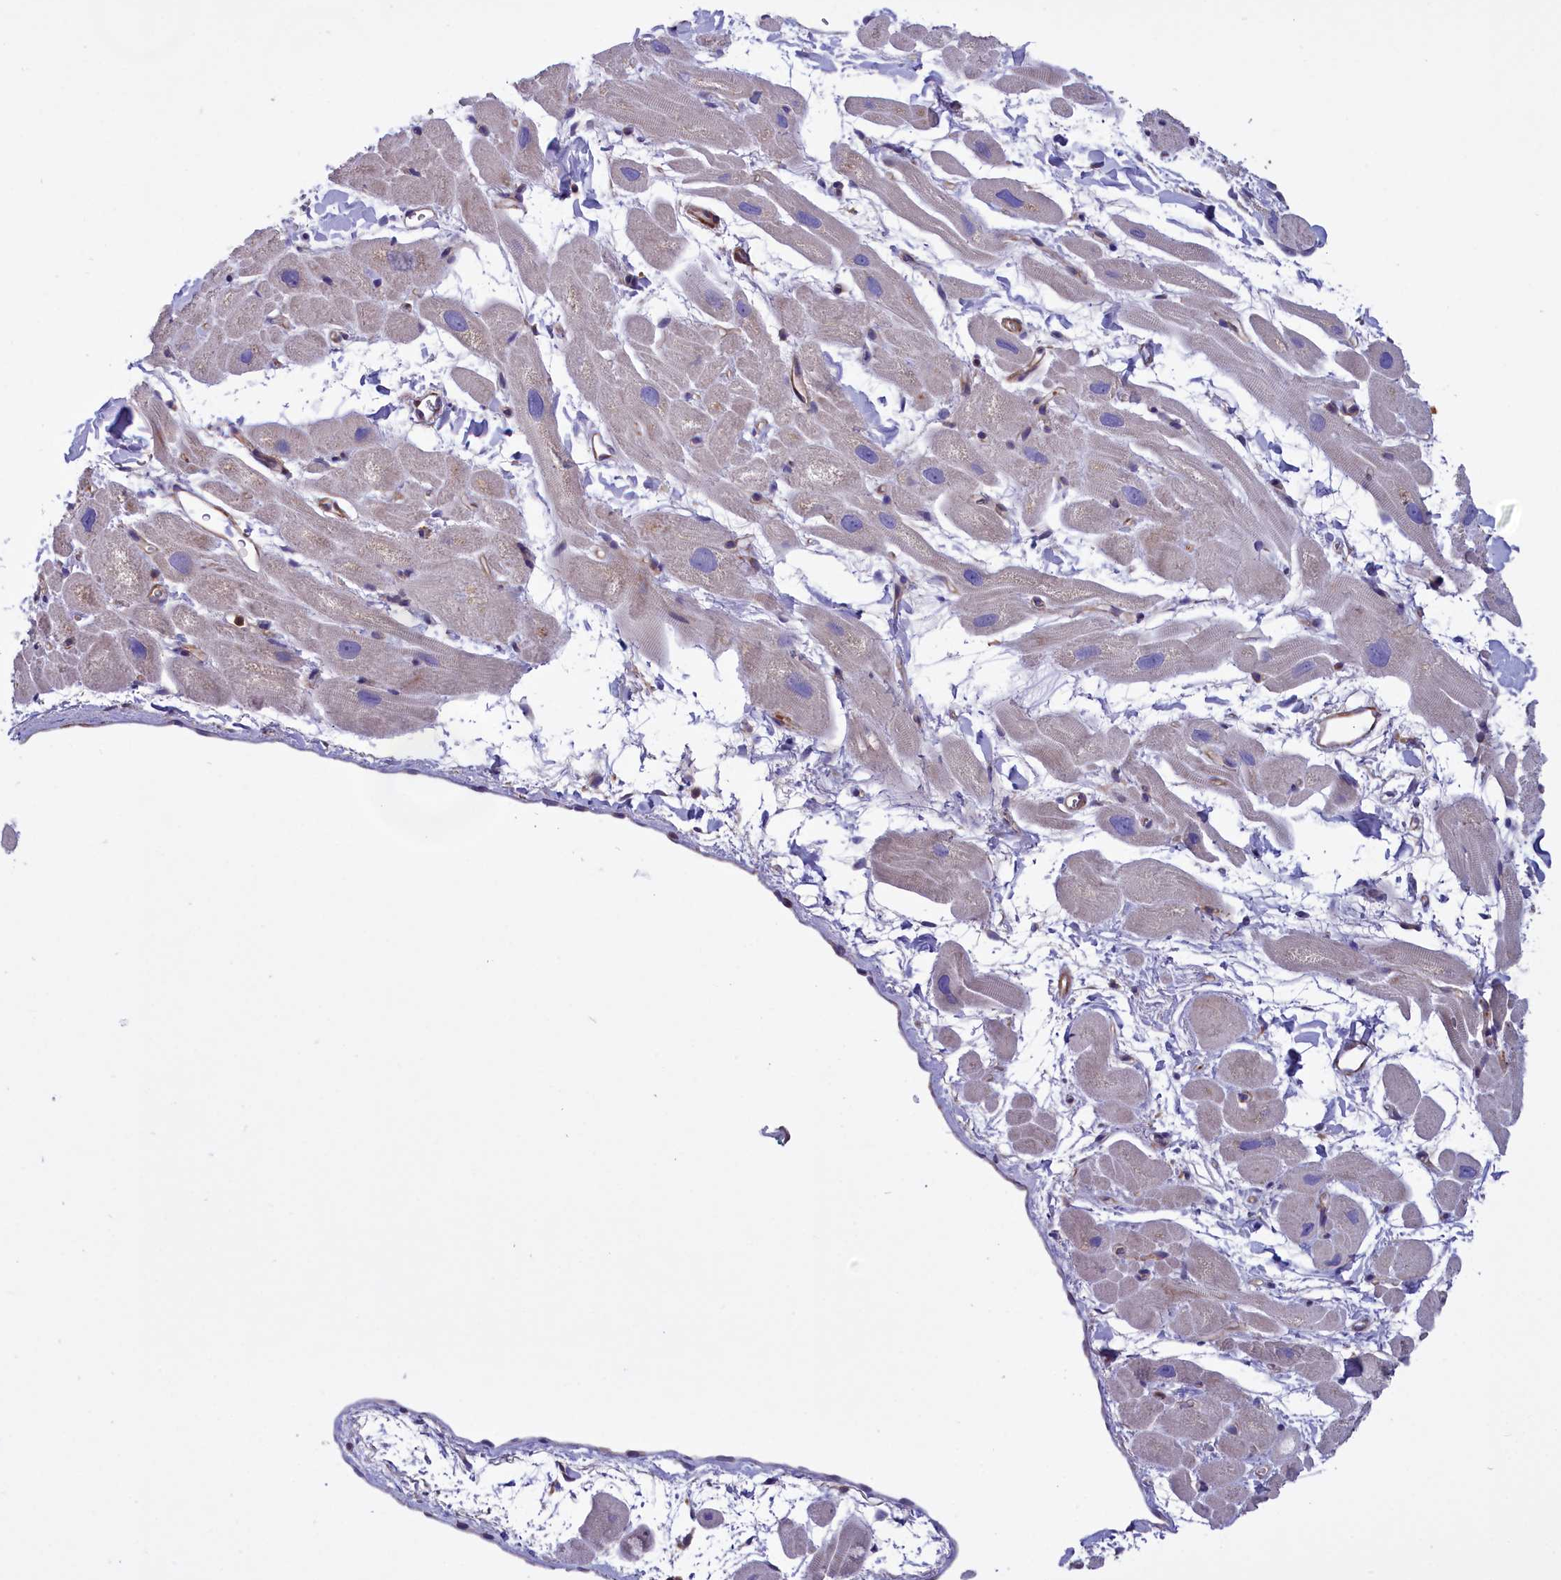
{"staining": {"intensity": "moderate", "quantity": "25%-75%", "location": "cytoplasmic/membranous"}, "tissue": "heart muscle", "cell_type": "Cardiomyocytes", "image_type": "normal", "snomed": [{"axis": "morphology", "description": "Normal tissue, NOS"}, {"axis": "topography", "description": "Heart"}], "caption": "A brown stain labels moderate cytoplasmic/membranous expression of a protein in cardiomyocytes of normal human heart muscle.", "gene": "AMDHD2", "patient": {"sex": "male", "age": 49}}